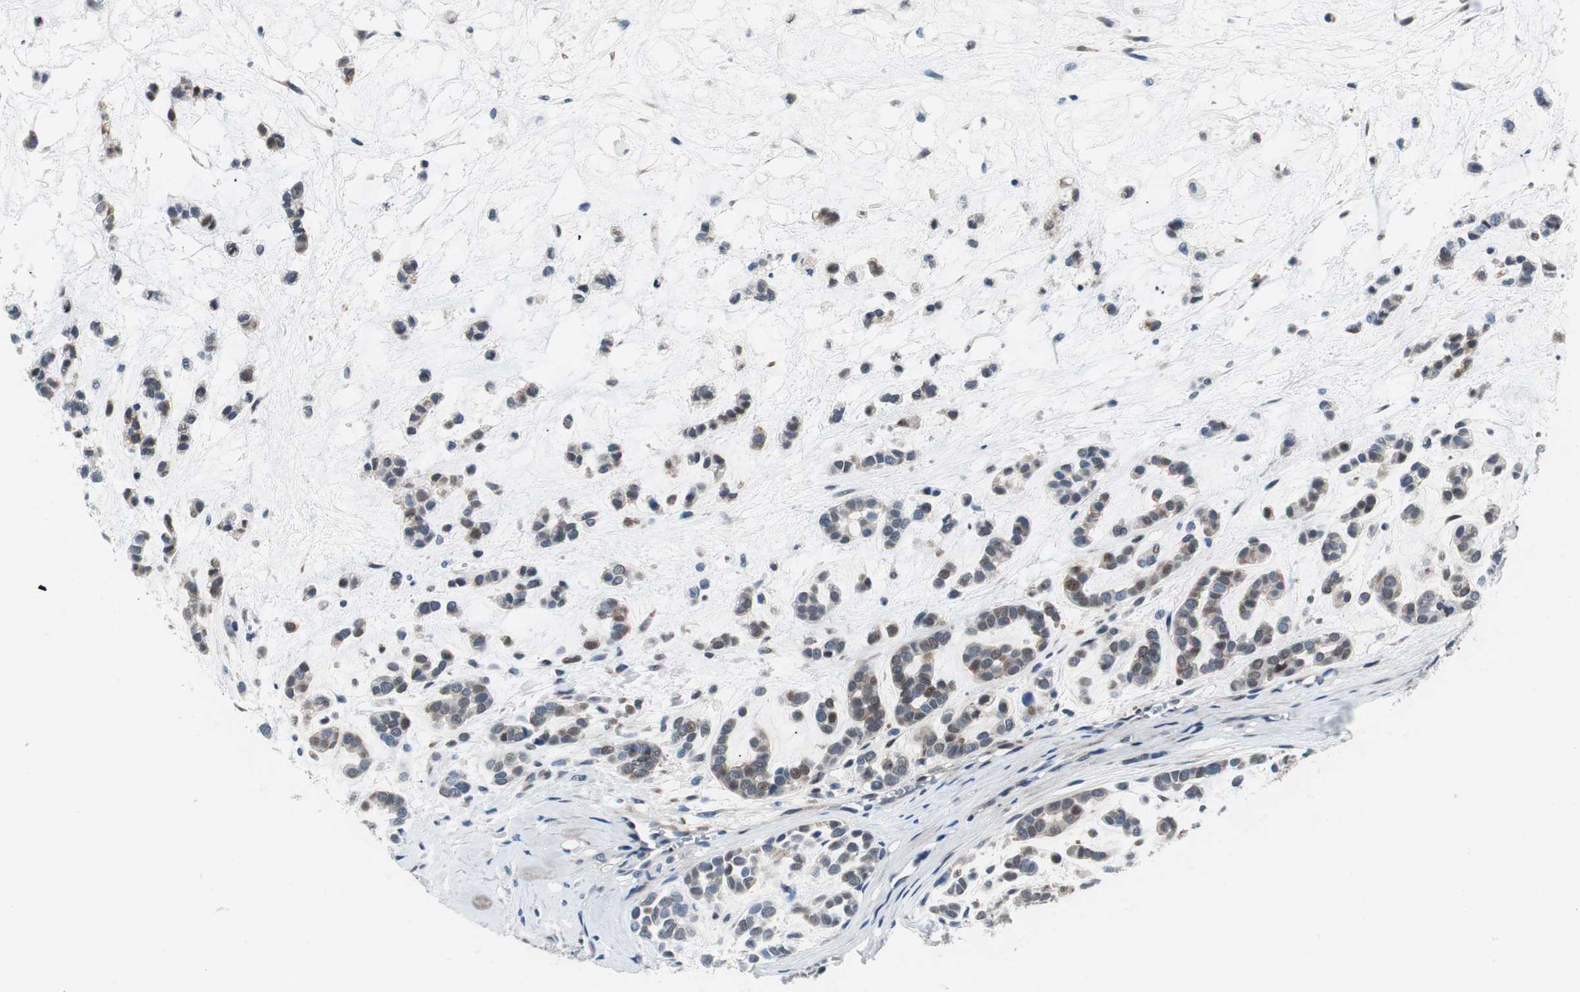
{"staining": {"intensity": "strong", "quantity": "25%-75%", "location": "cytoplasmic/membranous,nuclear"}, "tissue": "head and neck cancer", "cell_type": "Tumor cells", "image_type": "cancer", "snomed": [{"axis": "morphology", "description": "Adenocarcinoma, NOS"}, {"axis": "morphology", "description": "Adenoma, NOS"}, {"axis": "topography", "description": "Head-Neck"}], "caption": "Head and neck cancer (adenoma) was stained to show a protein in brown. There is high levels of strong cytoplasmic/membranous and nuclear positivity in approximately 25%-75% of tumor cells.", "gene": "RPL35", "patient": {"sex": "female", "age": 55}}